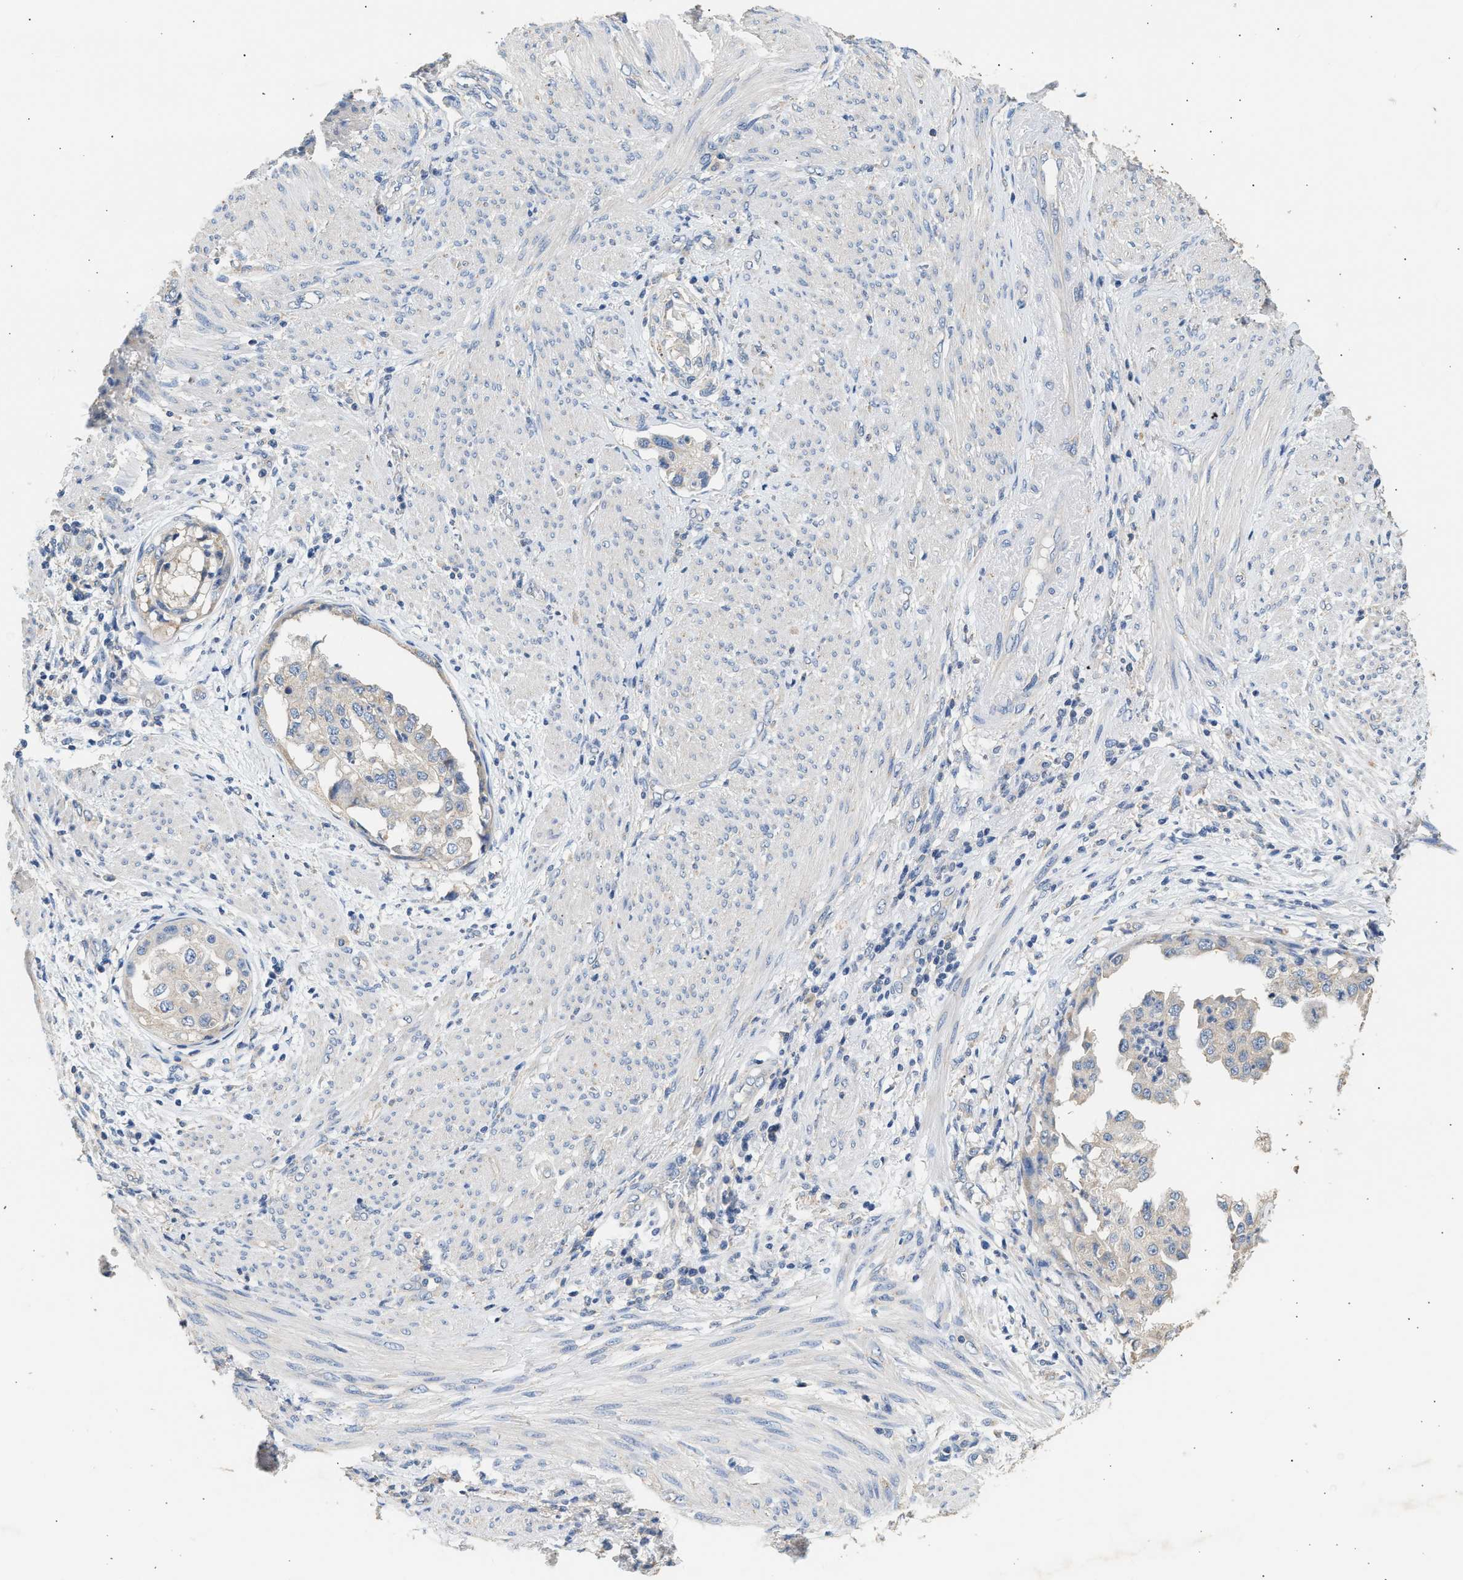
{"staining": {"intensity": "negative", "quantity": "none", "location": "none"}, "tissue": "endometrial cancer", "cell_type": "Tumor cells", "image_type": "cancer", "snomed": [{"axis": "morphology", "description": "Adenocarcinoma, NOS"}, {"axis": "topography", "description": "Endometrium"}], "caption": "The IHC histopathology image has no significant staining in tumor cells of adenocarcinoma (endometrial) tissue. (Brightfield microscopy of DAB immunohistochemistry (IHC) at high magnification).", "gene": "WDR31", "patient": {"sex": "female", "age": 85}}